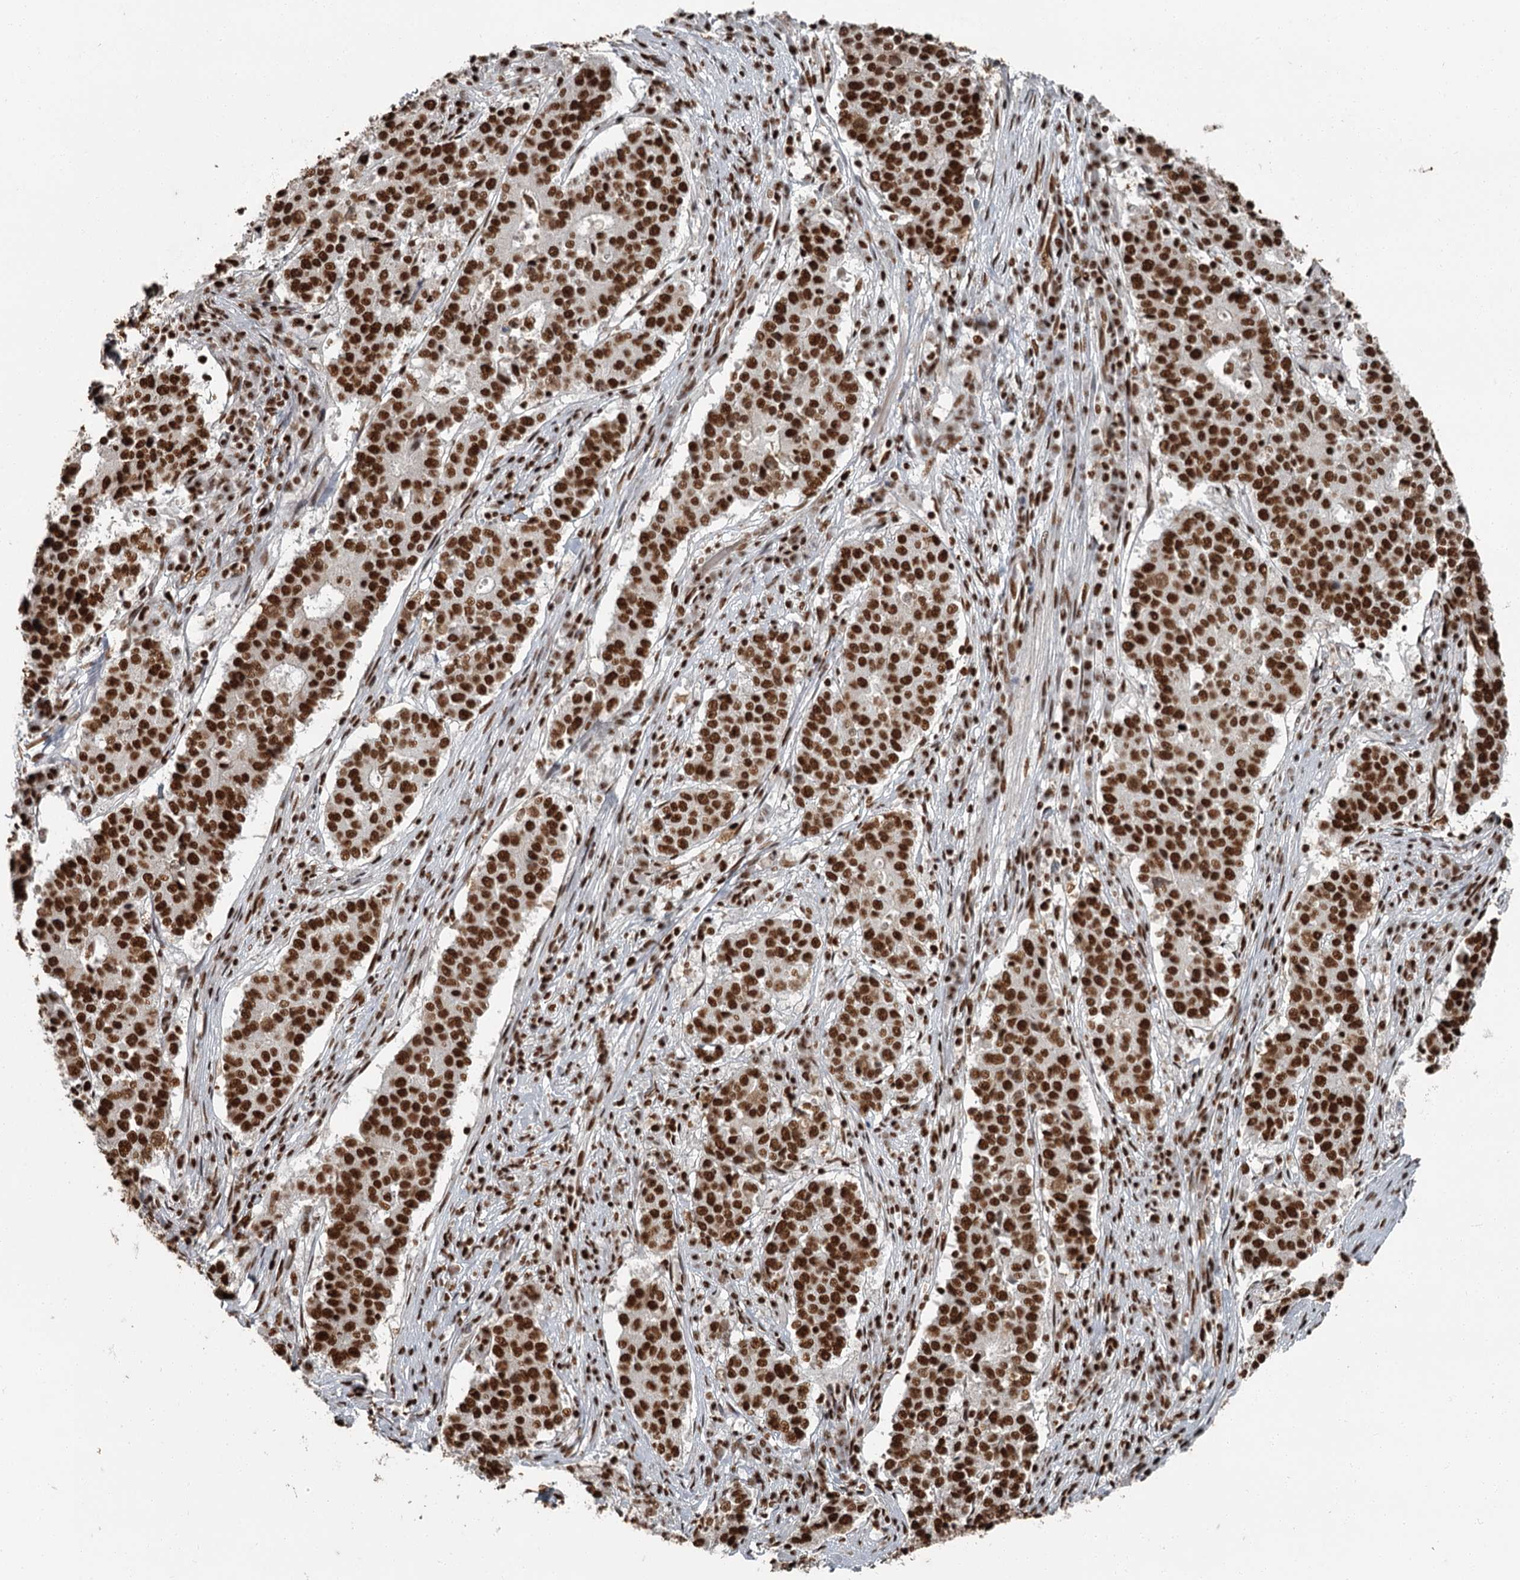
{"staining": {"intensity": "strong", "quantity": ">75%", "location": "nuclear"}, "tissue": "stomach cancer", "cell_type": "Tumor cells", "image_type": "cancer", "snomed": [{"axis": "morphology", "description": "Adenocarcinoma, NOS"}, {"axis": "topography", "description": "Stomach"}], "caption": "DAB (3,3'-diaminobenzidine) immunohistochemical staining of stomach adenocarcinoma shows strong nuclear protein staining in approximately >75% of tumor cells.", "gene": "RBBP7", "patient": {"sex": "male", "age": 59}}